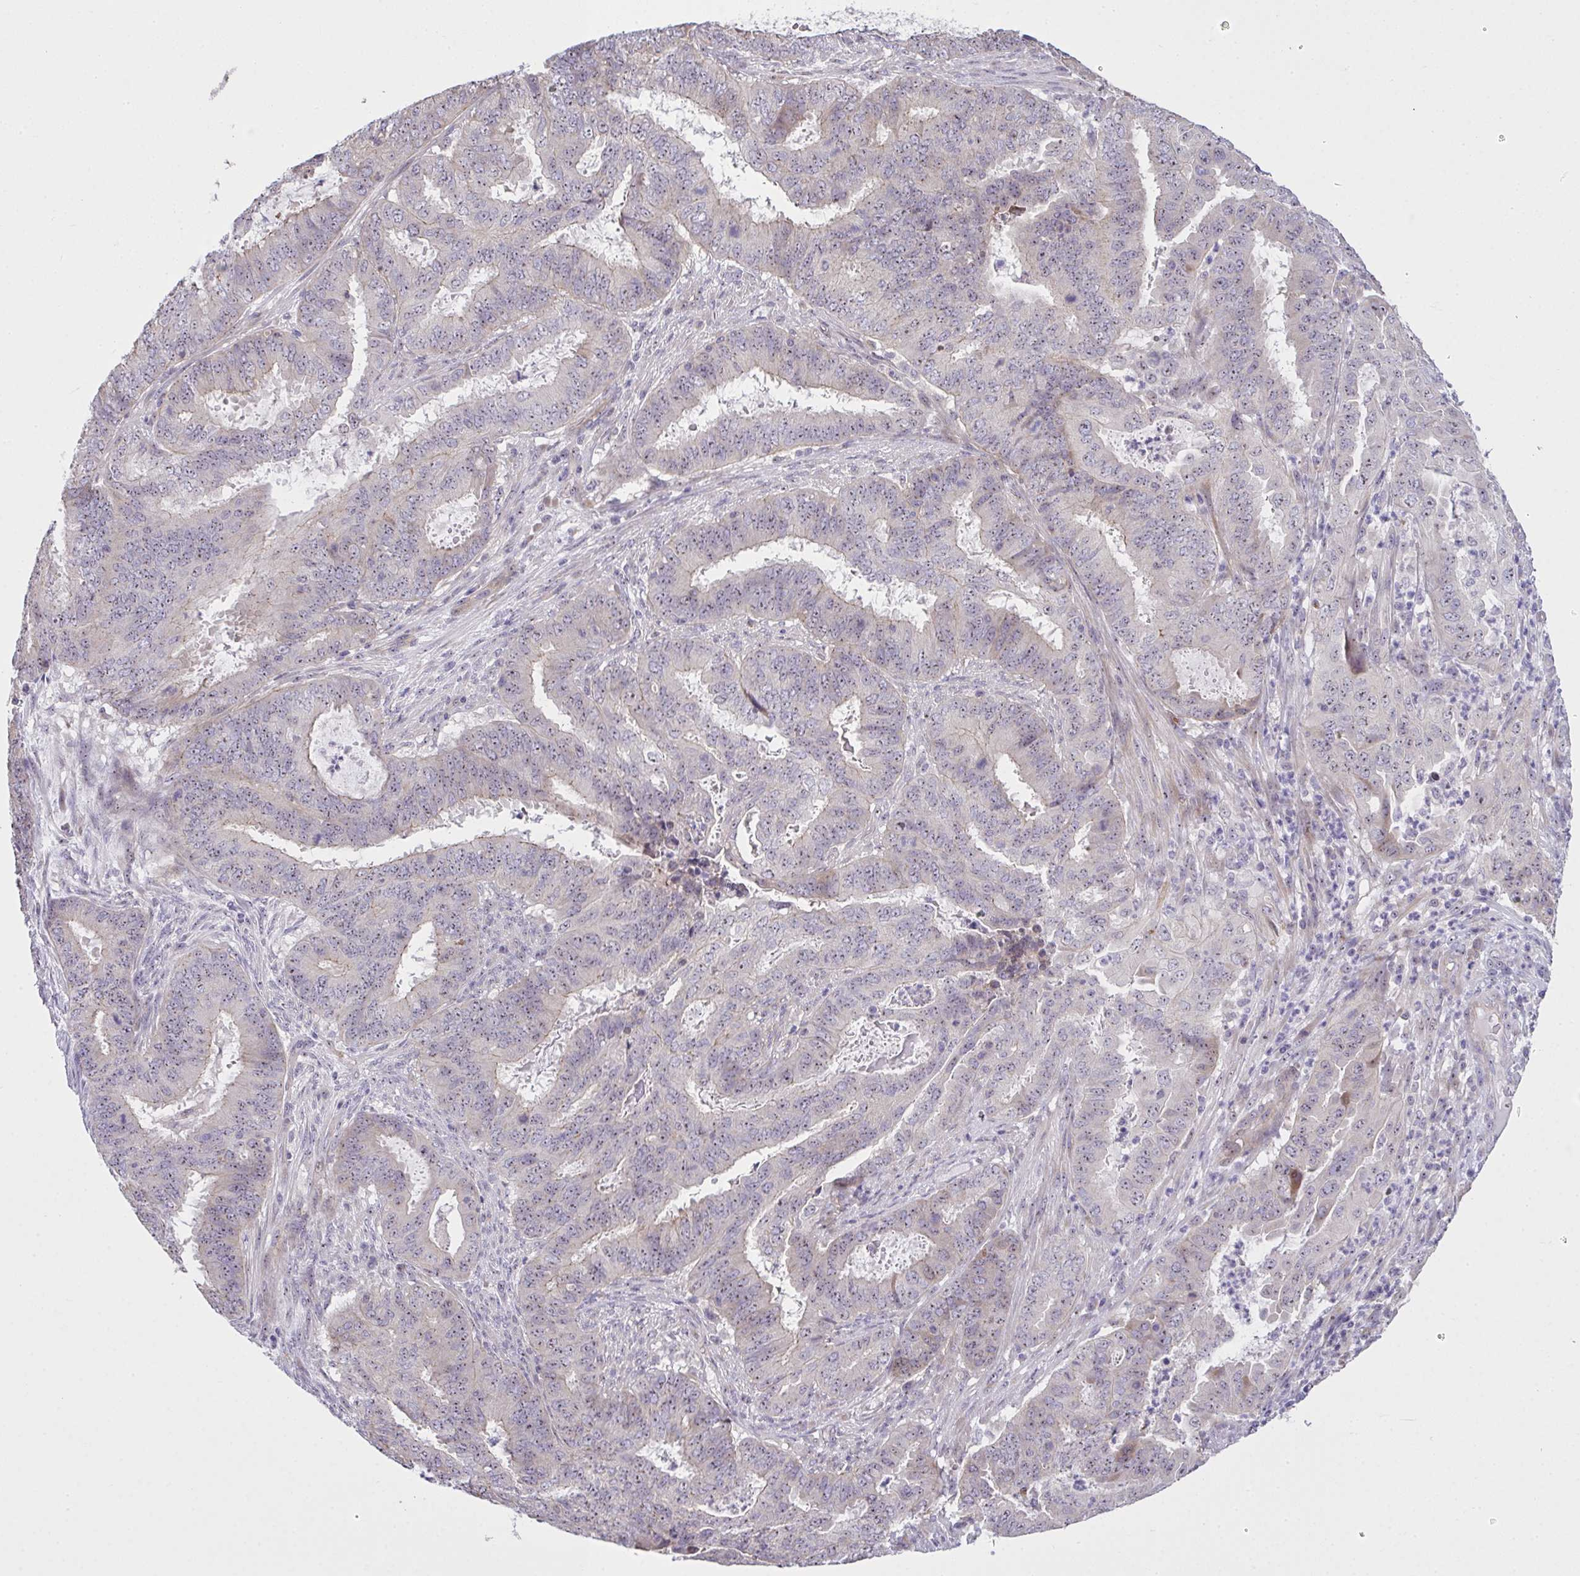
{"staining": {"intensity": "negative", "quantity": "none", "location": "none"}, "tissue": "endometrial cancer", "cell_type": "Tumor cells", "image_type": "cancer", "snomed": [{"axis": "morphology", "description": "Adenocarcinoma, NOS"}, {"axis": "topography", "description": "Endometrium"}], "caption": "Endometrial cancer (adenocarcinoma) was stained to show a protein in brown. There is no significant positivity in tumor cells.", "gene": "NT5C1A", "patient": {"sex": "female", "age": 51}}